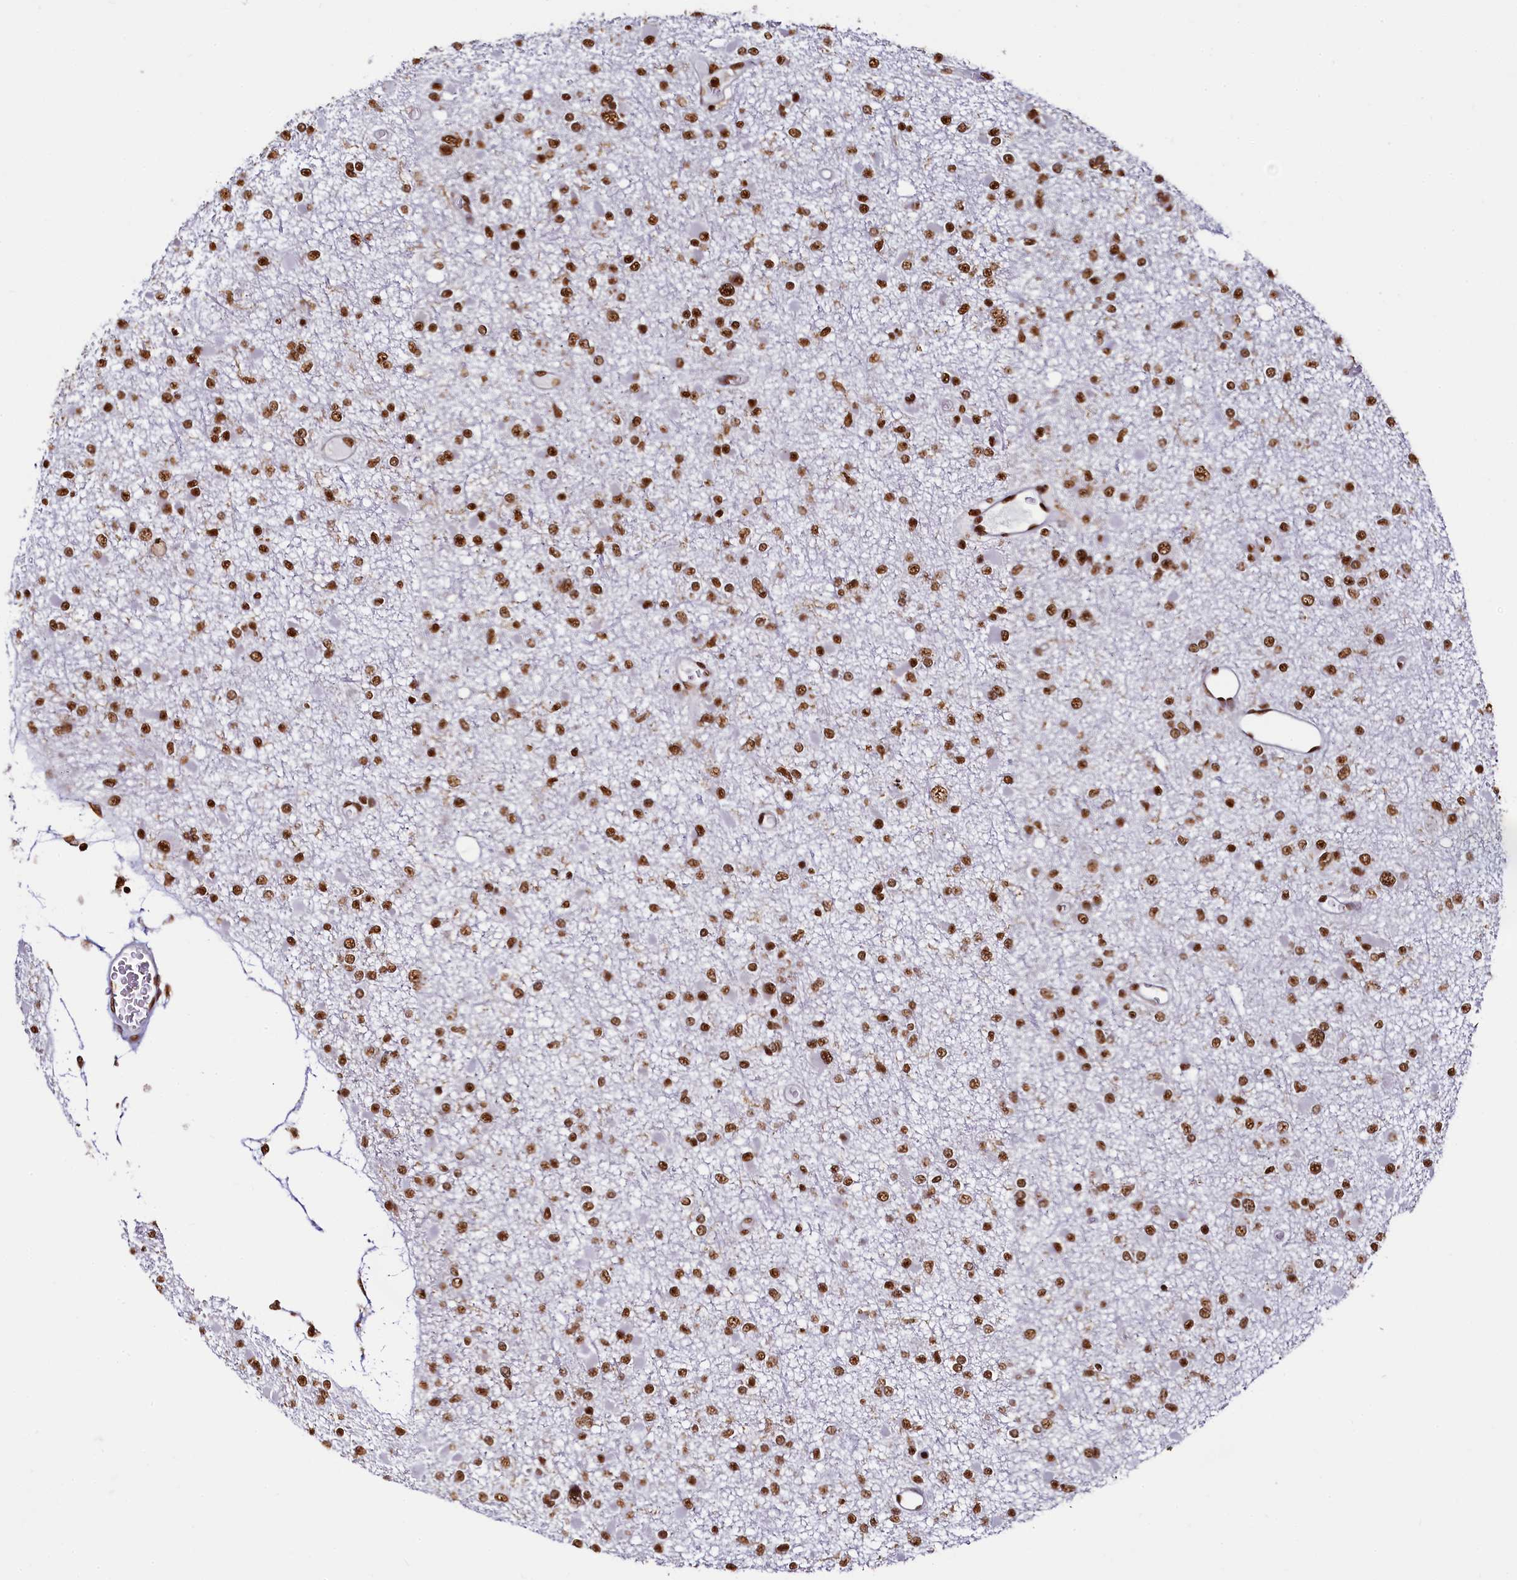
{"staining": {"intensity": "strong", "quantity": ">75%", "location": "nuclear"}, "tissue": "glioma", "cell_type": "Tumor cells", "image_type": "cancer", "snomed": [{"axis": "morphology", "description": "Glioma, malignant, Low grade"}, {"axis": "topography", "description": "Brain"}], "caption": "Human malignant glioma (low-grade) stained for a protein (brown) reveals strong nuclear positive expression in approximately >75% of tumor cells.", "gene": "SNRPD2", "patient": {"sex": "female", "age": 22}}